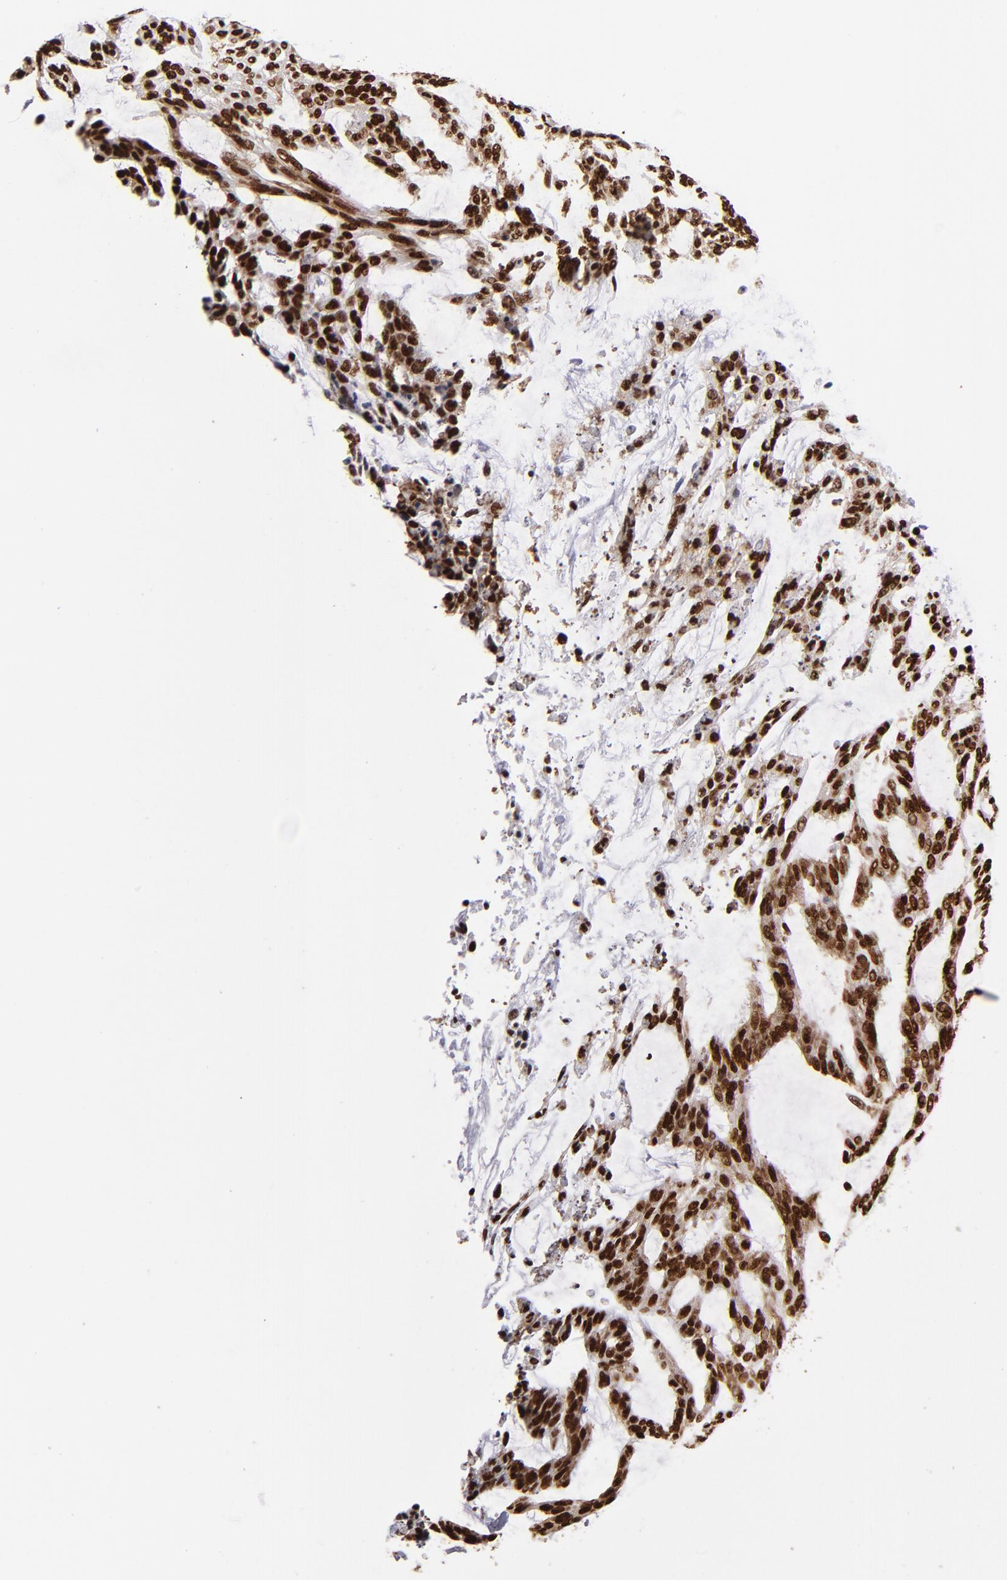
{"staining": {"intensity": "strong", "quantity": ">75%", "location": "nuclear"}, "tissue": "skin cancer", "cell_type": "Tumor cells", "image_type": "cancer", "snomed": [{"axis": "morphology", "description": "Normal tissue, NOS"}, {"axis": "morphology", "description": "Basal cell carcinoma"}, {"axis": "topography", "description": "Skin"}], "caption": "Protein analysis of skin basal cell carcinoma tissue shows strong nuclear staining in approximately >75% of tumor cells.", "gene": "MRE11", "patient": {"sex": "female", "age": 71}}